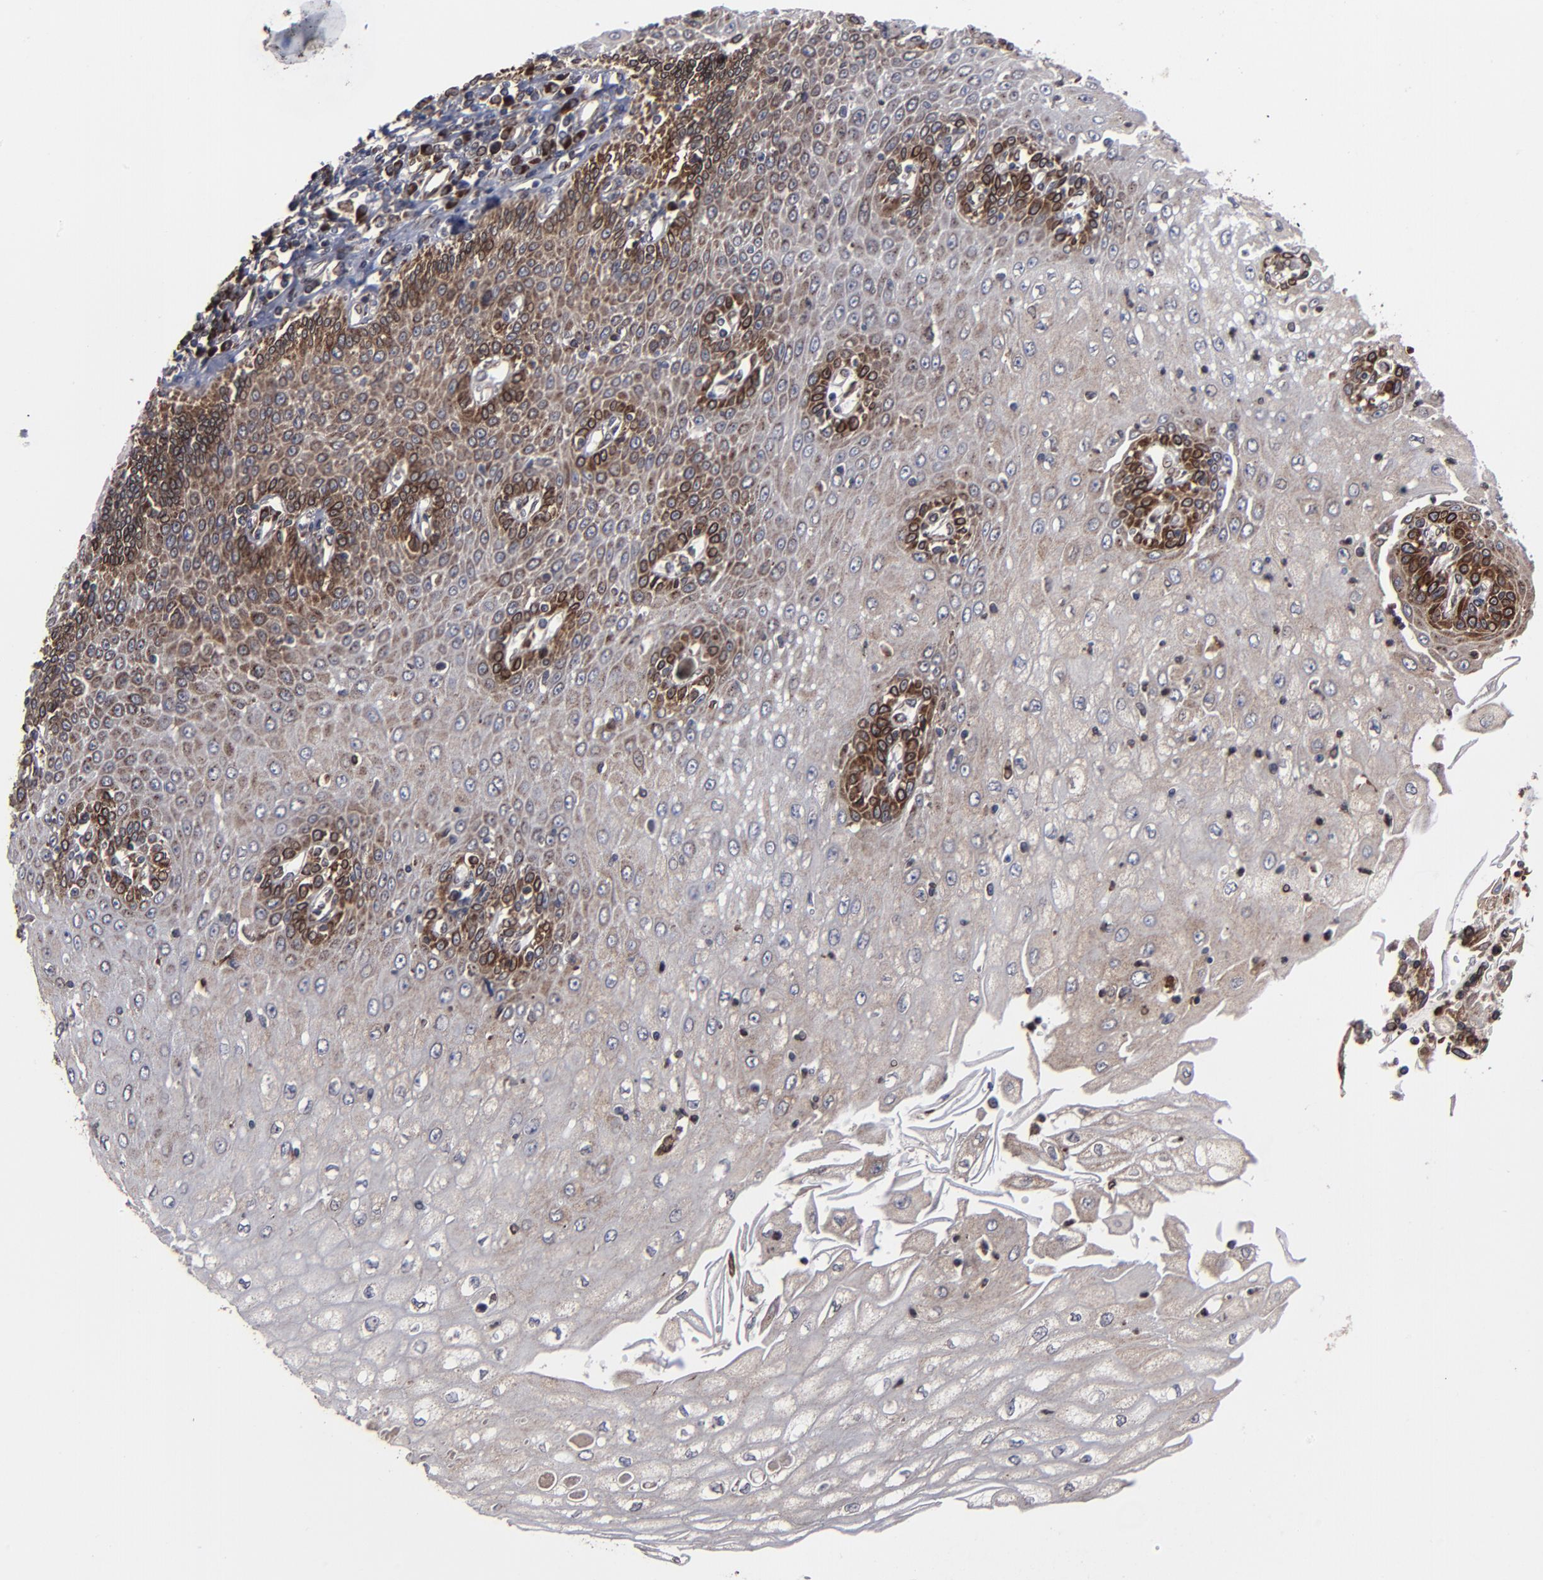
{"staining": {"intensity": "moderate", "quantity": "25%-75%", "location": "cytoplasmic/membranous"}, "tissue": "esophagus", "cell_type": "Squamous epithelial cells", "image_type": "normal", "snomed": [{"axis": "morphology", "description": "Normal tissue, NOS"}, {"axis": "topography", "description": "Esophagus"}], "caption": "Immunohistochemistry of unremarkable human esophagus shows medium levels of moderate cytoplasmic/membranous expression in approximately 25%-75% of squamous epithelial cells.", "gene": "CNIH1", "patient": {"sex": "male", "age": 65}}